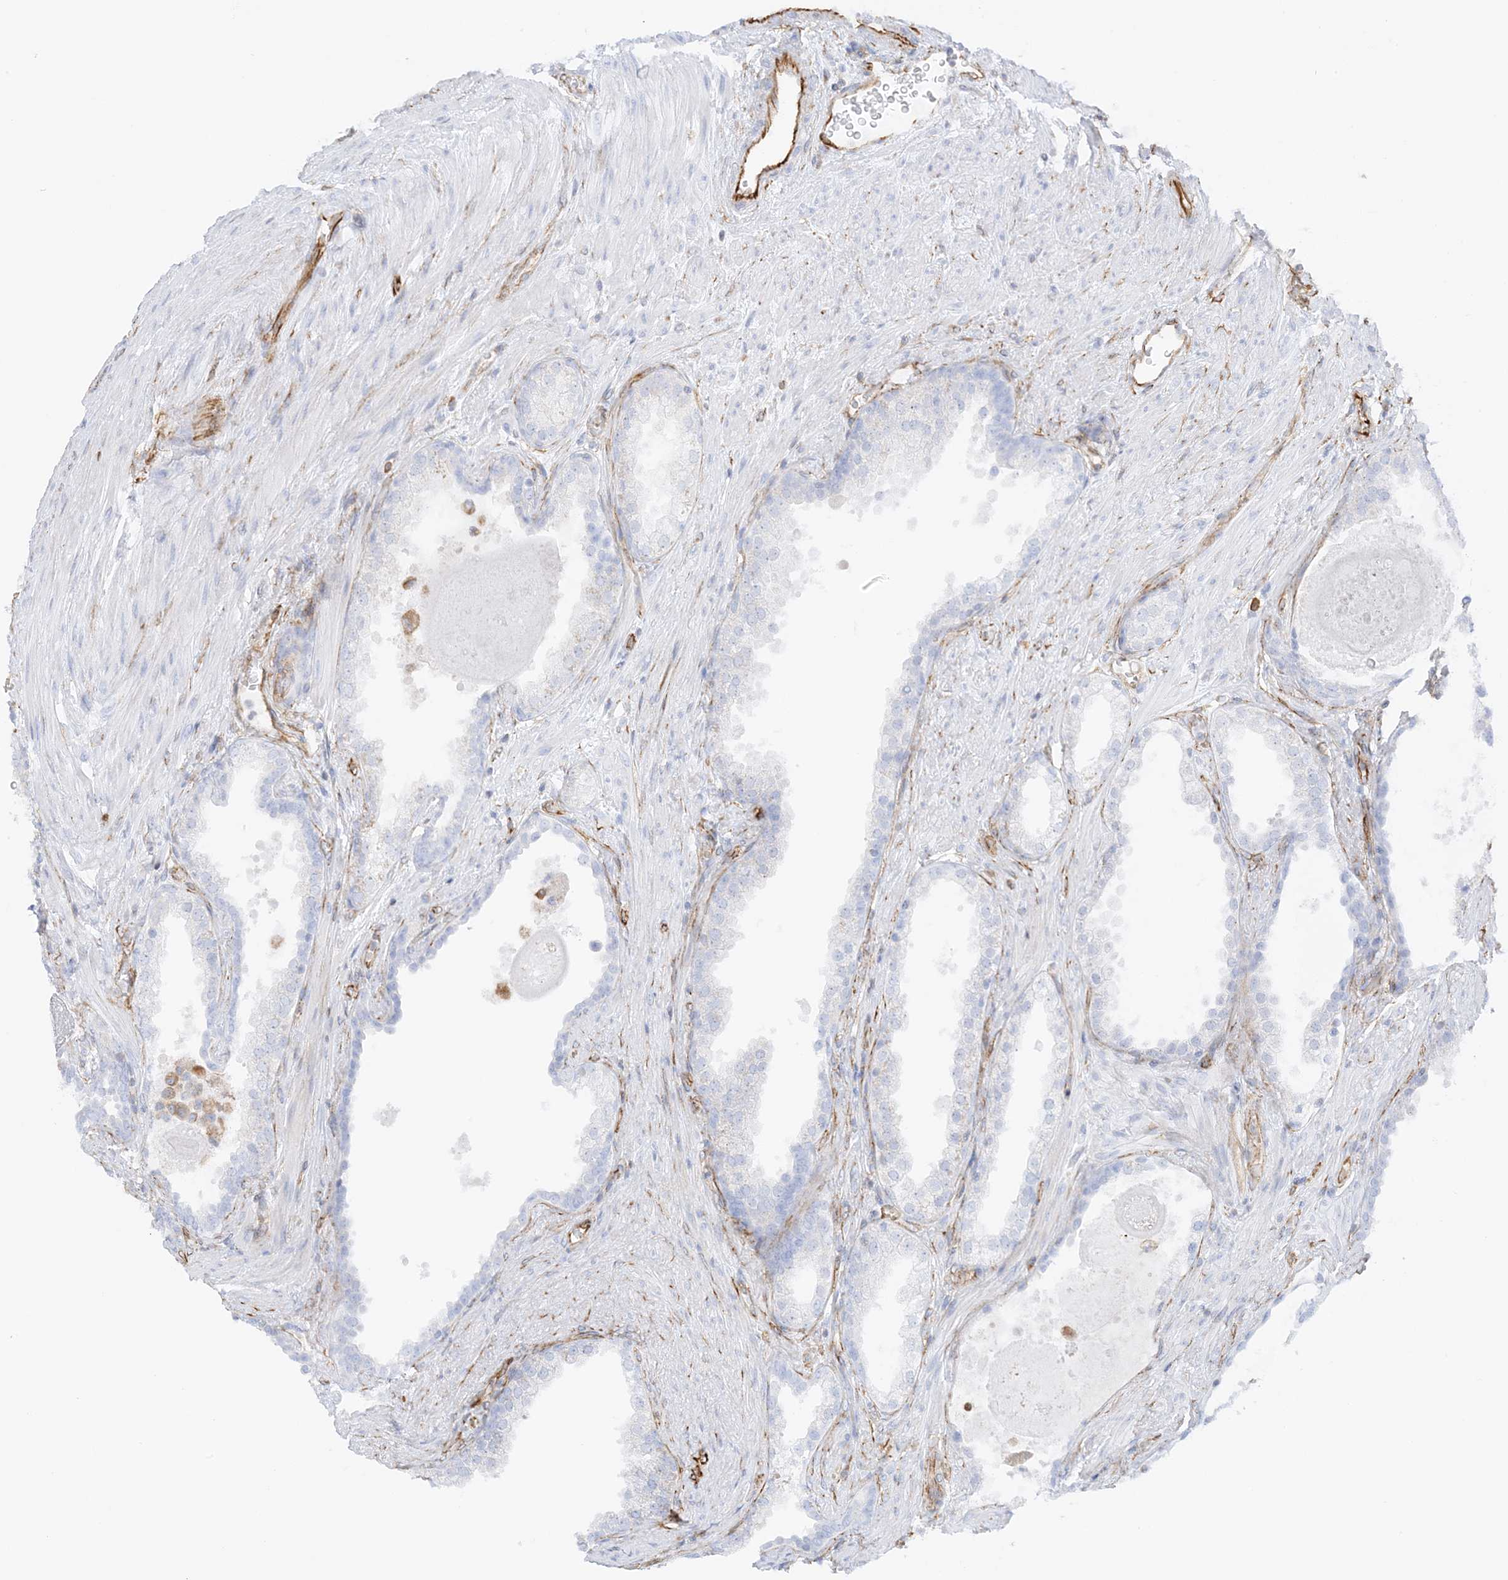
{"staining": {"intensity": "negative", "quantity": "none", "location": "none"}, "tissue": "prostate cancer", "cell_type": "Tumor cells", "image_type": "cancer", "snomed": [{"axis": "morphology", "description": "Adenocarcinoma, High grade"}, {"axis": "topography", "description": "Prostate"}], "caption": "Tumor cells show no significant staining in prostate cancer. The staining is performed using DAB (3,3'-diaminobenzidine) brown chromogen with nuclei counter-stained in using hematoxylin.", "gene": "PID1", "patient": {"sex": "male", "age": 70}}